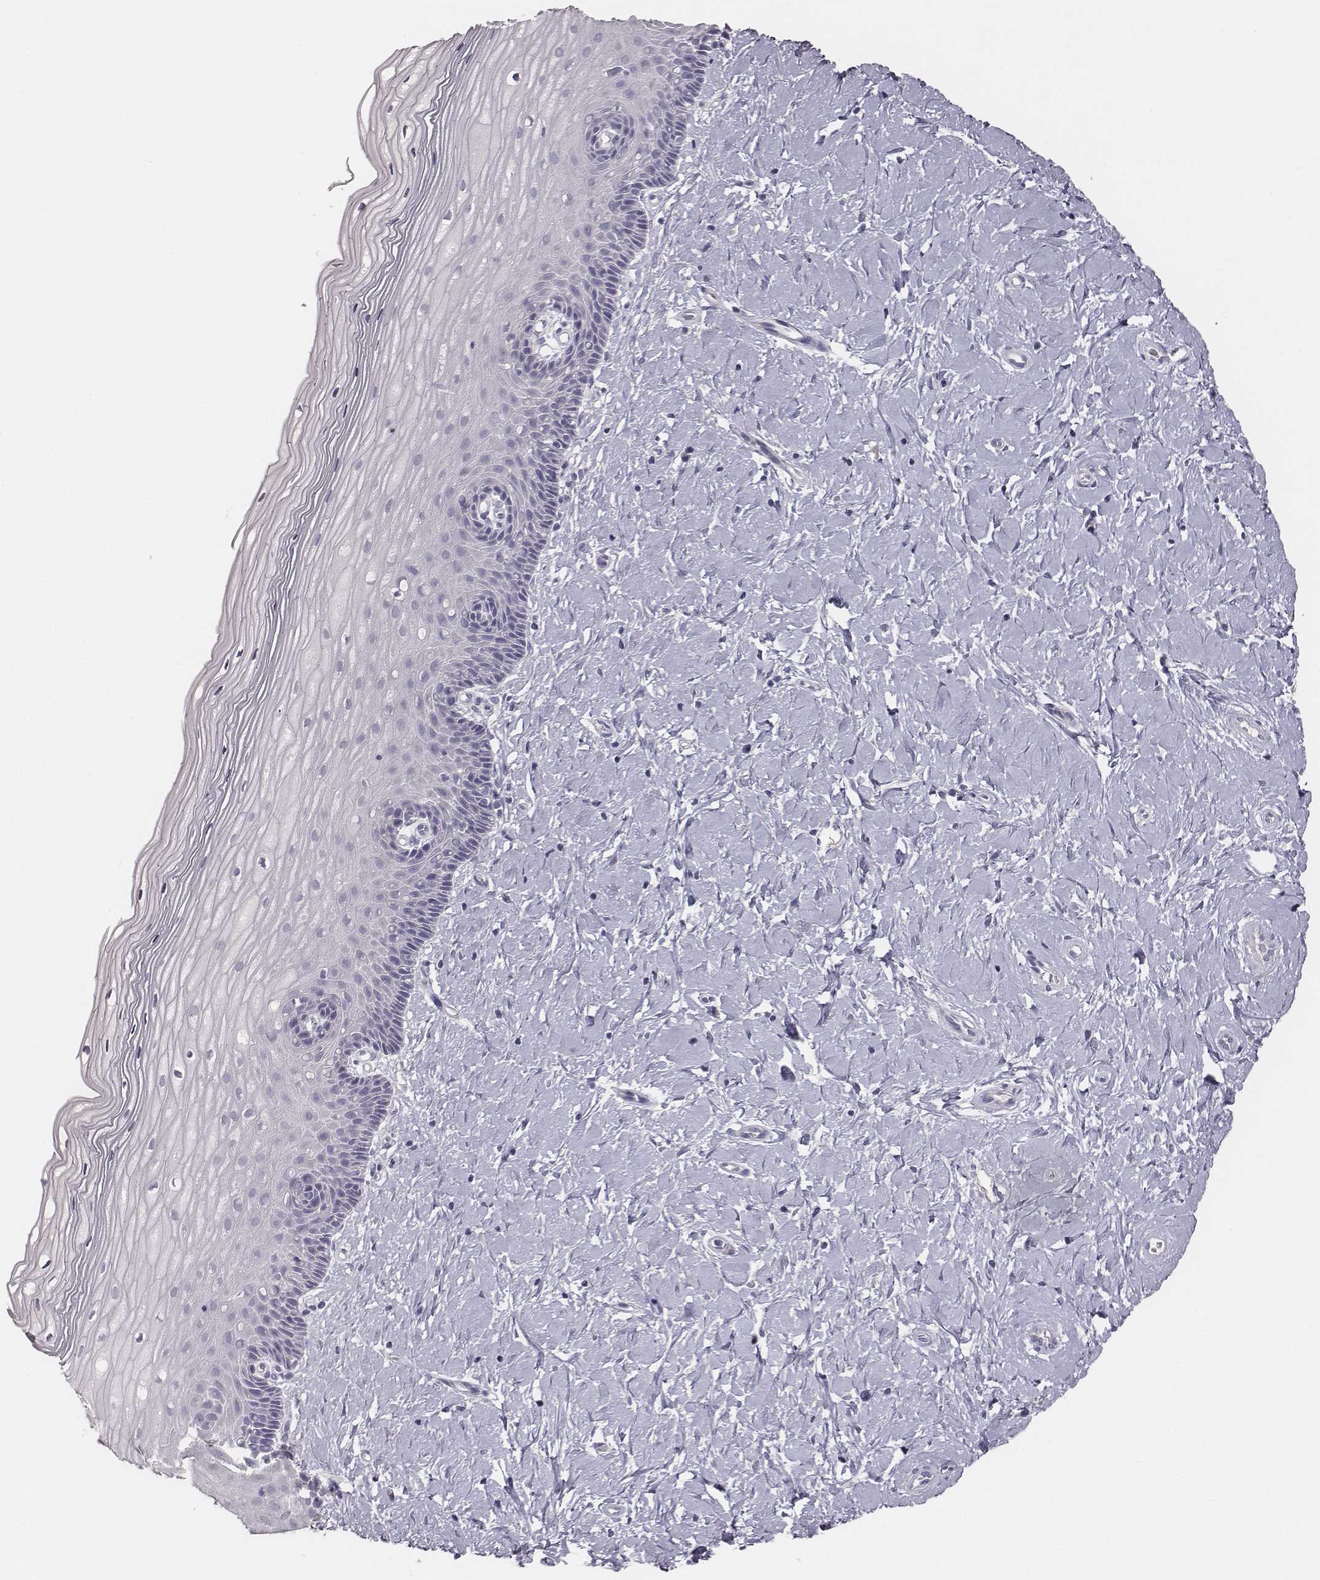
{"staining": {"intensity": "negative", "quantity": "none", "location": "none"}, "tissue": "cervix", "cell_type": "Glandular cells", "image_type": "normal", "snomed": [{"axis": "morphology", "description": "Normal tissue, NOS"}, {"axis": "topography", "description": "Cervix"}], "caption": "Immunohistochemistry (IHC) photomicrograph of unremarkable cervix: human cervix stained with DAB reveals no significant protein expression in glandular cells.", "gene": "MYH6", "patient": {"sex": "female", "age": 37}}